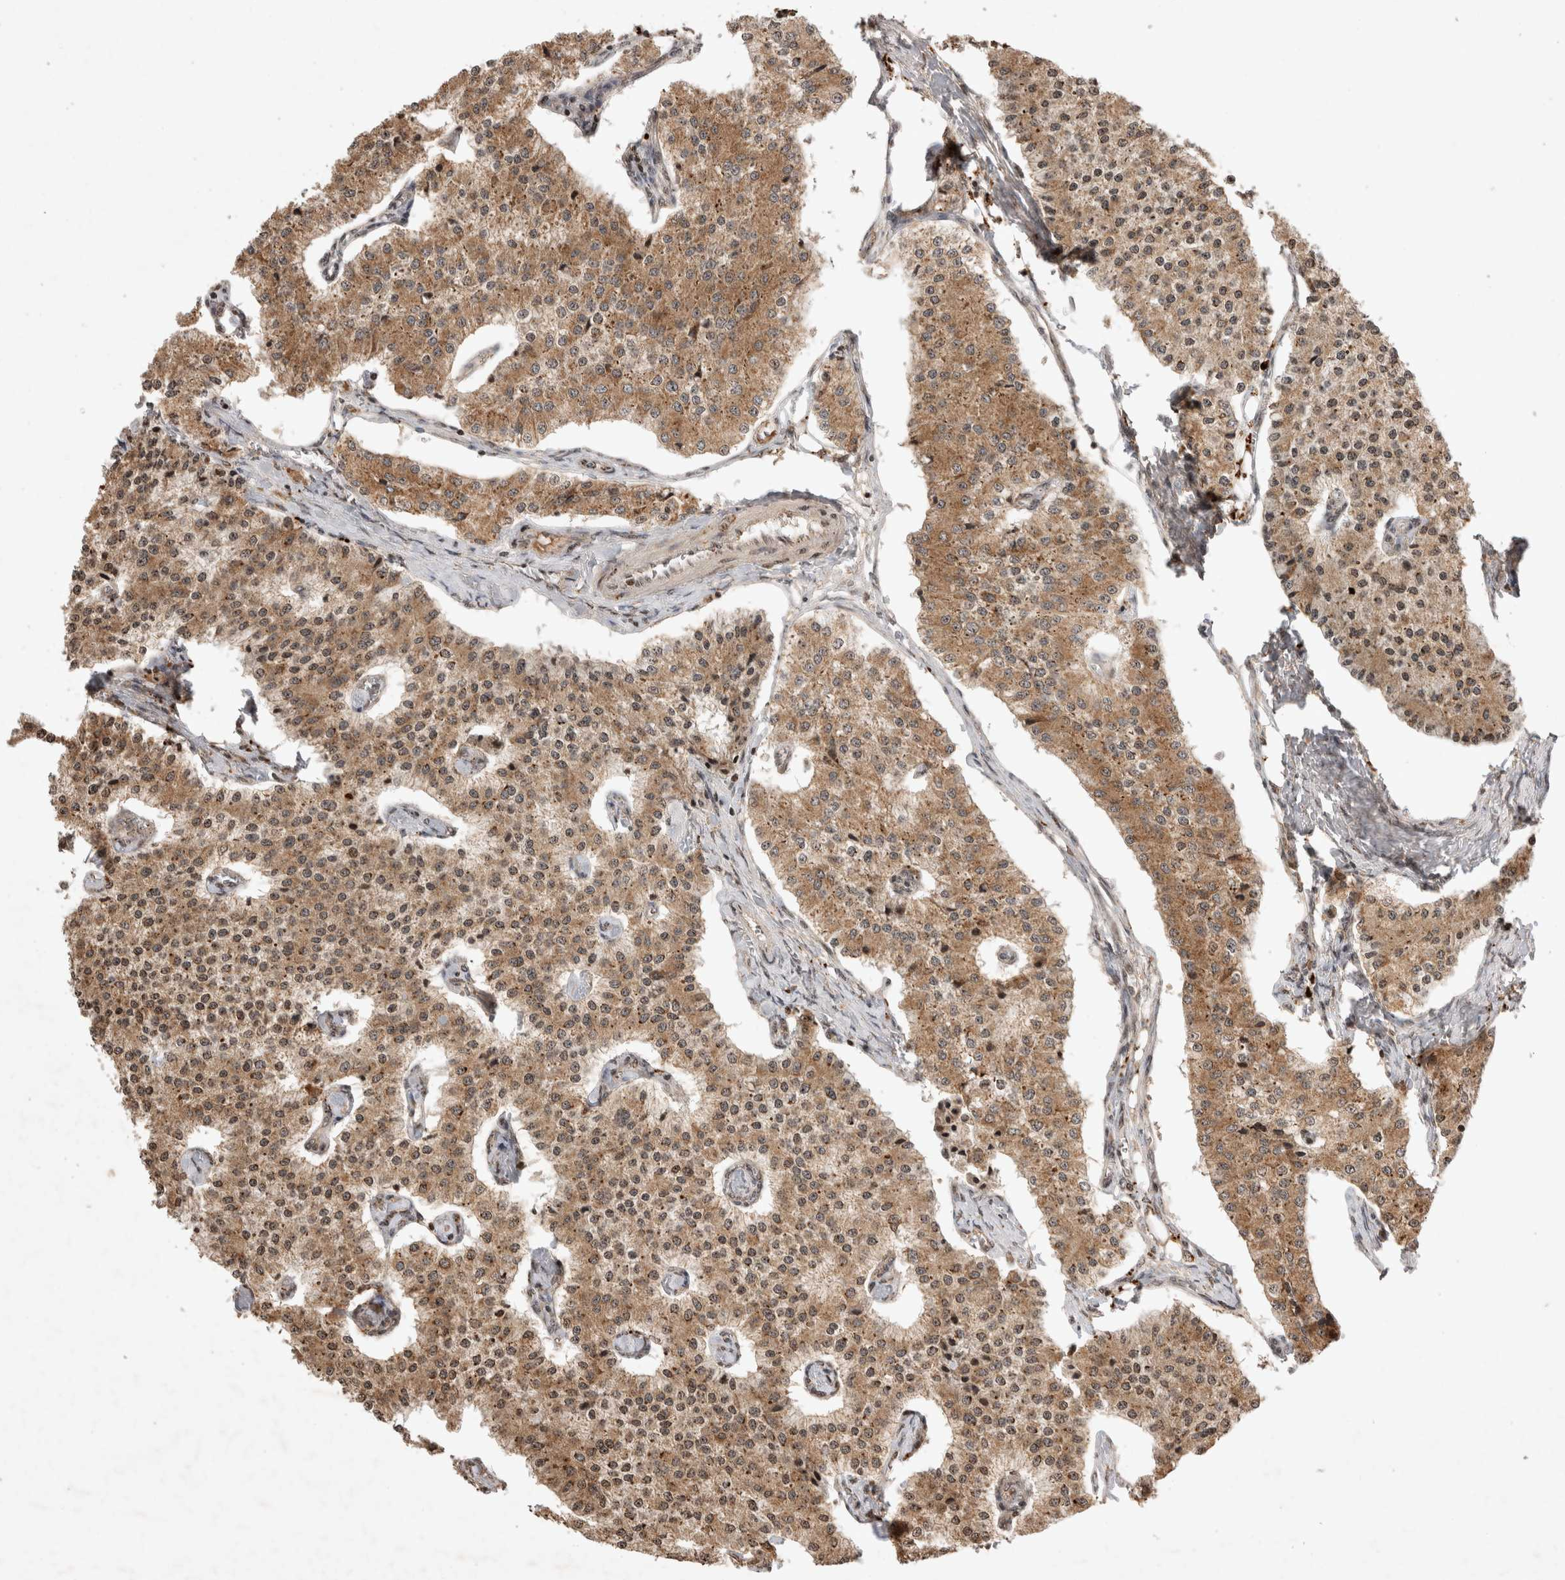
{"staining": {"intensity": "moderate", "quantity": ">75%", "location": "cytoplasmic/membranous"}, "tissue": "carcinoid", "cell_type": "Tumor cells", "image_type": "cancer", "snomed": [{"axis": "morphology", "description": "Carcinoid, malignant, NOS"}, {"axis": "topography", "description": "Colon"}], "caption": "Moderate cytoplasmic/membranous protein expression is identified in approximately >75% of tumor cells in carcinoid (malignant).", "gene": "FAM221A", "patient": {"sex": "female", "age": 52}}